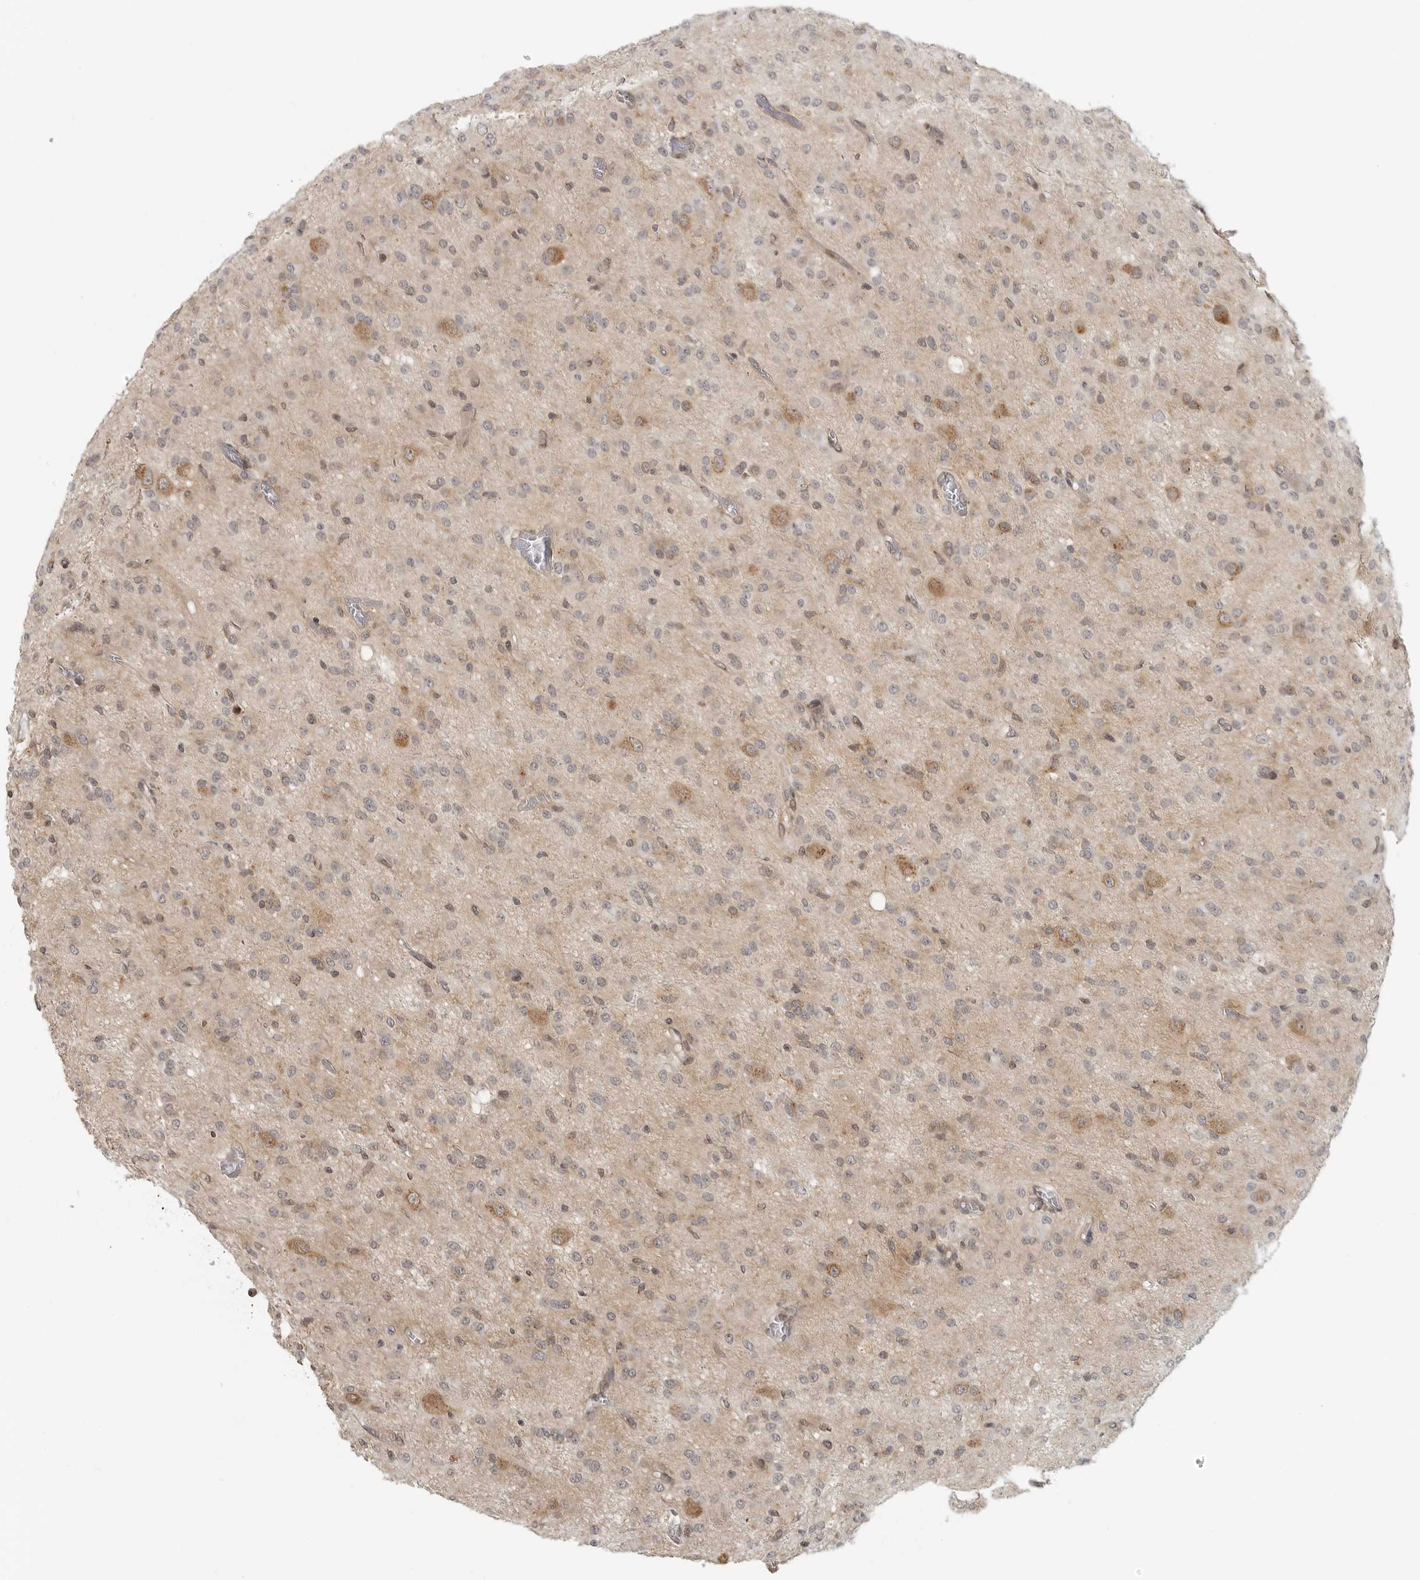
{"staining": {"intensity": "moderate", "quantity": "<25%", "location": "cytoplasmic/membranous"}, "tissue": "glioma", "cell_type": "Tumor cells", "image_type": "cancer", "snomed": [{"axis": "morphology", "description": "Glioma, malignant, High grade"}, {"axis": "topography", "description": "Brain"}], "caption": "Immunohistochemical staining of glioma reveals low levels of moderate cytoplasmic/membranous protein staining in approximately <25% of tumor cells. Immunohistochemistry (ihc) stains the protein in brown and the nuclei are stained blue.", "gene": "COPA", "patient": {"sex": "female", "age": 59}}